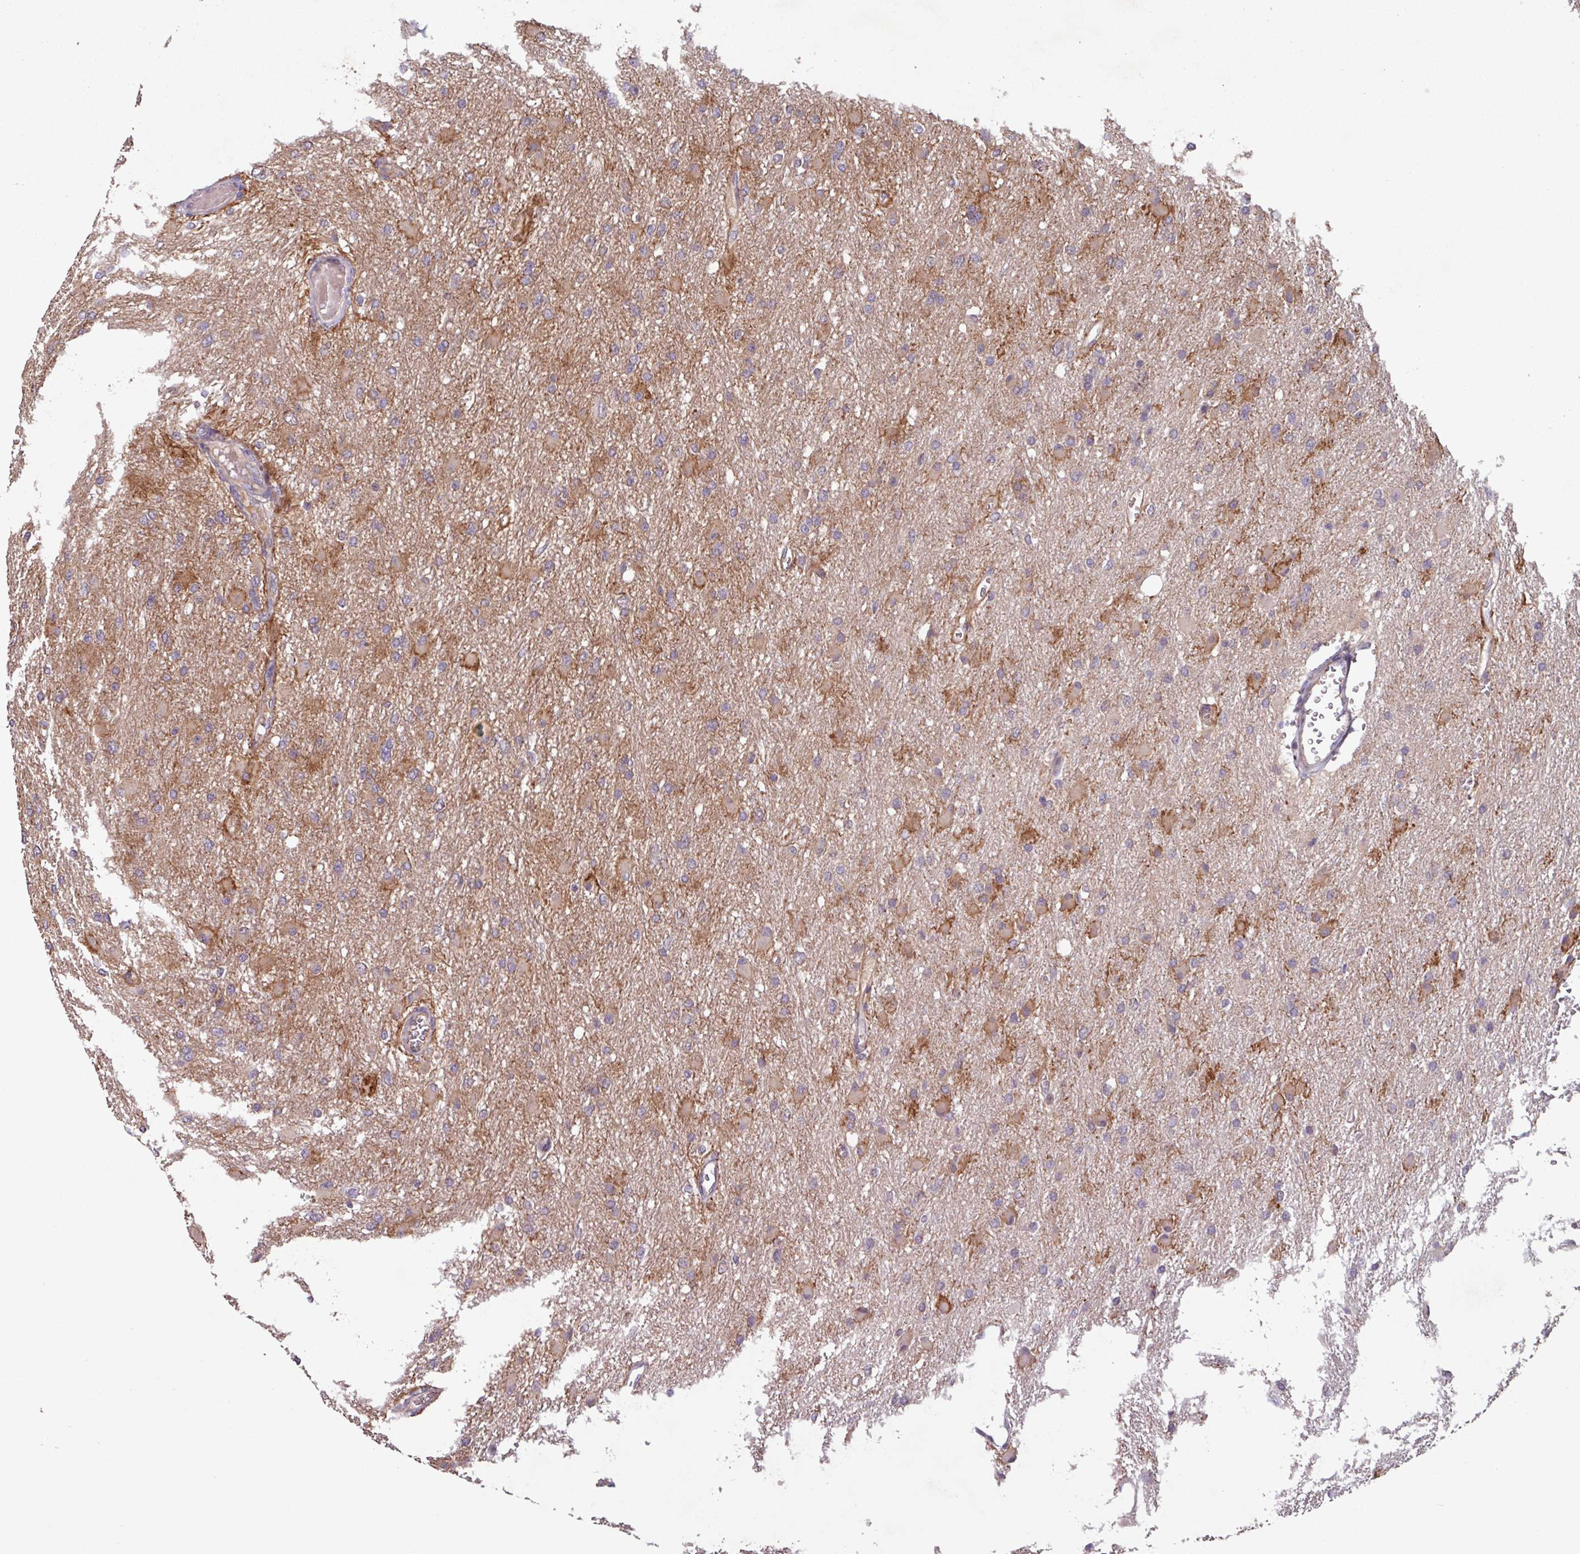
{"staining": {"intensity": "weak", "quantity": "25%-75%", "location": "cytoplasmic/membranous"}, "tissue": "glioma", "cell_type": "Tumor cells", "image_type": "cancer", "snomed": [{"axis": "morphology", "description": "Glioma, malignant, High grade"}, {"axis": "topography", "description": "Cerebral cortex"}], "caption": "An image of glioma stained for a protein reveals weak cytoplasmic/membranous brown staining in tumor cells.", "gene": "TMEM88", "patient": {"sex": "female", "age": 36}}